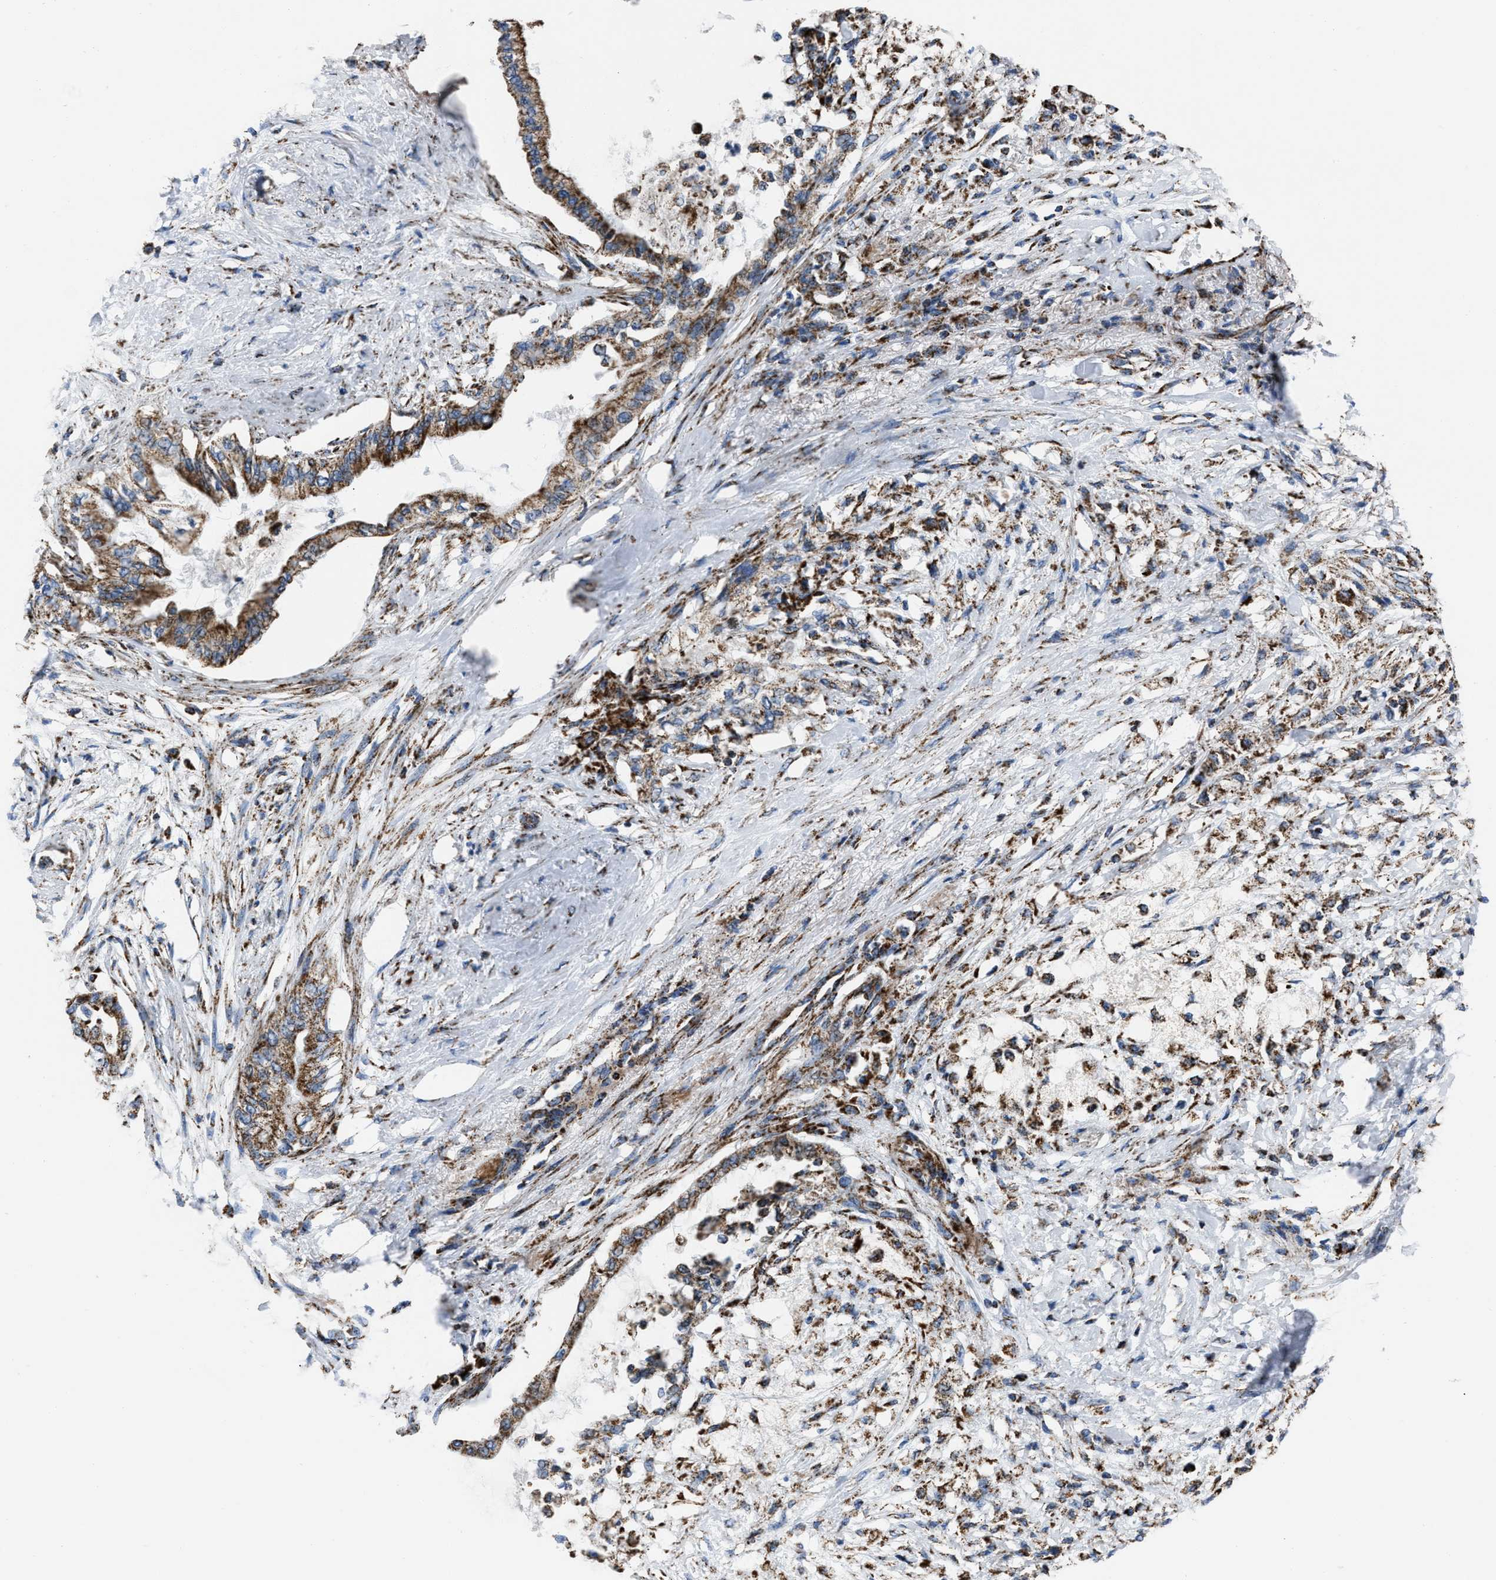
{"staining": {"intensity": "moderate", "quantity": ">75%", "location": "cytoplasmic/membranous"}, "tissue": "pancreatic cancer", "cell_type": "Tumor cells", "image_type": "cancer", "snomed": [{"axis": "morphology", "description": "Normal tissue, NOS"}, {"axis": "morphology", "description": "Adenocarcinoma, NOS"}, {"axis": "topography", "description": "Pancreas"}, {"axis": "topography", "description": "Duodenum"}], "caption": "Approximately >75% of tumor cells in human pancreatic cancer (adenocarcinoma) demonstrate moderate cytoplasmic/membranous protein positivity as visualized by brown immunohistochemical staining.", "gene": "NSD3", "patient": {"sex": "female", "age": 60}}